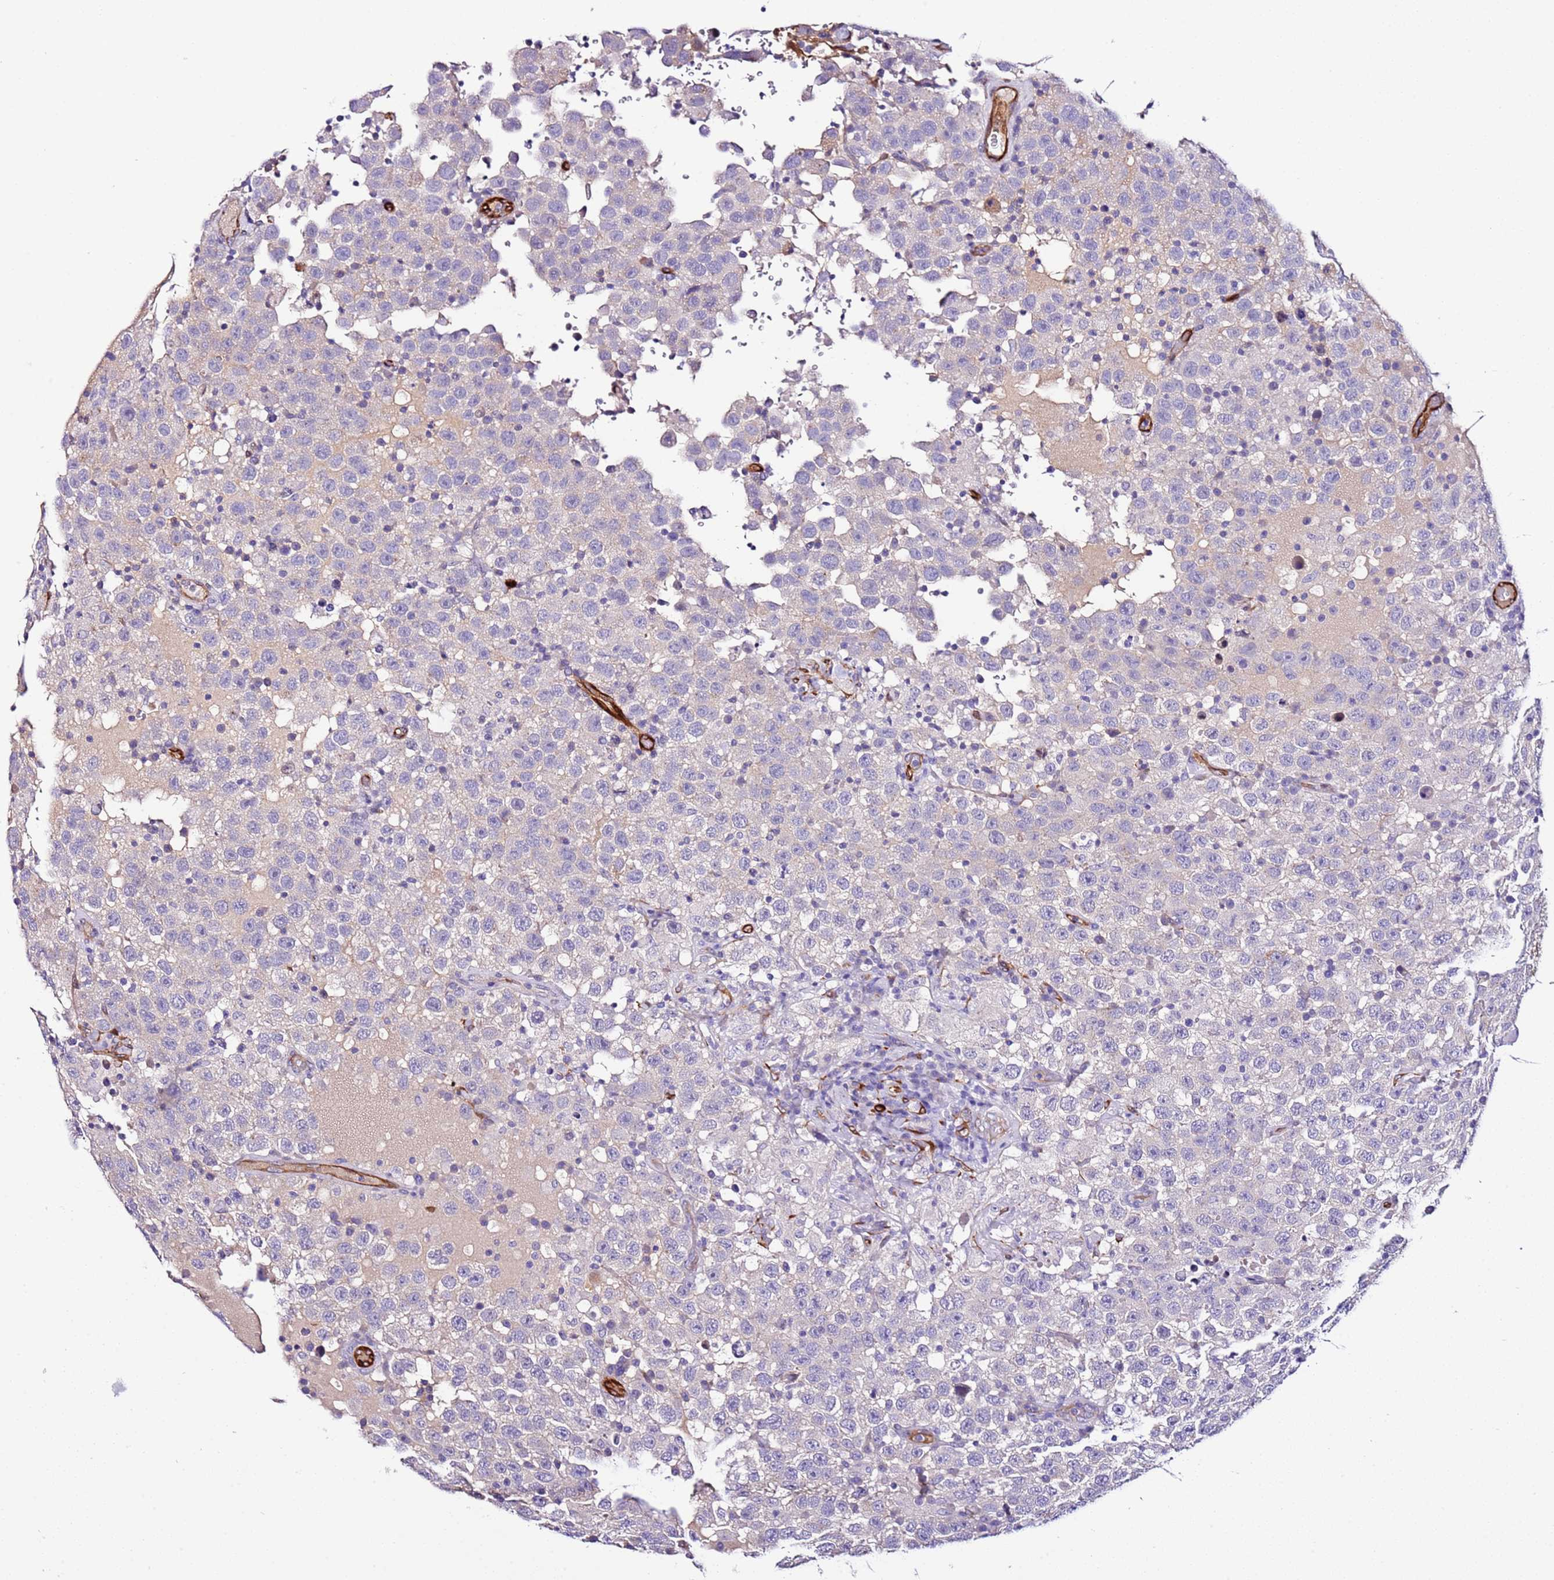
{"staining": {"intensity": "negative", "quantity": "none", "location": "none"}, "tissue": "testis cancer", "cell_type": "Tumor cells", "image_type": "cancer", "snomed": [{"axis": "morphology", "description": "Seminoma, NOS"}, {"axis": "topography", "description": "Testis"}], "caption": "The immunohistochemistry (IHC) image has no significant staining in tumor cells of seminoma (testis) tissue. (IHC, brightfield microscopy, high magnification).", "gene": "FAM174C", "patient": {"sex": "male", "age": 41}}